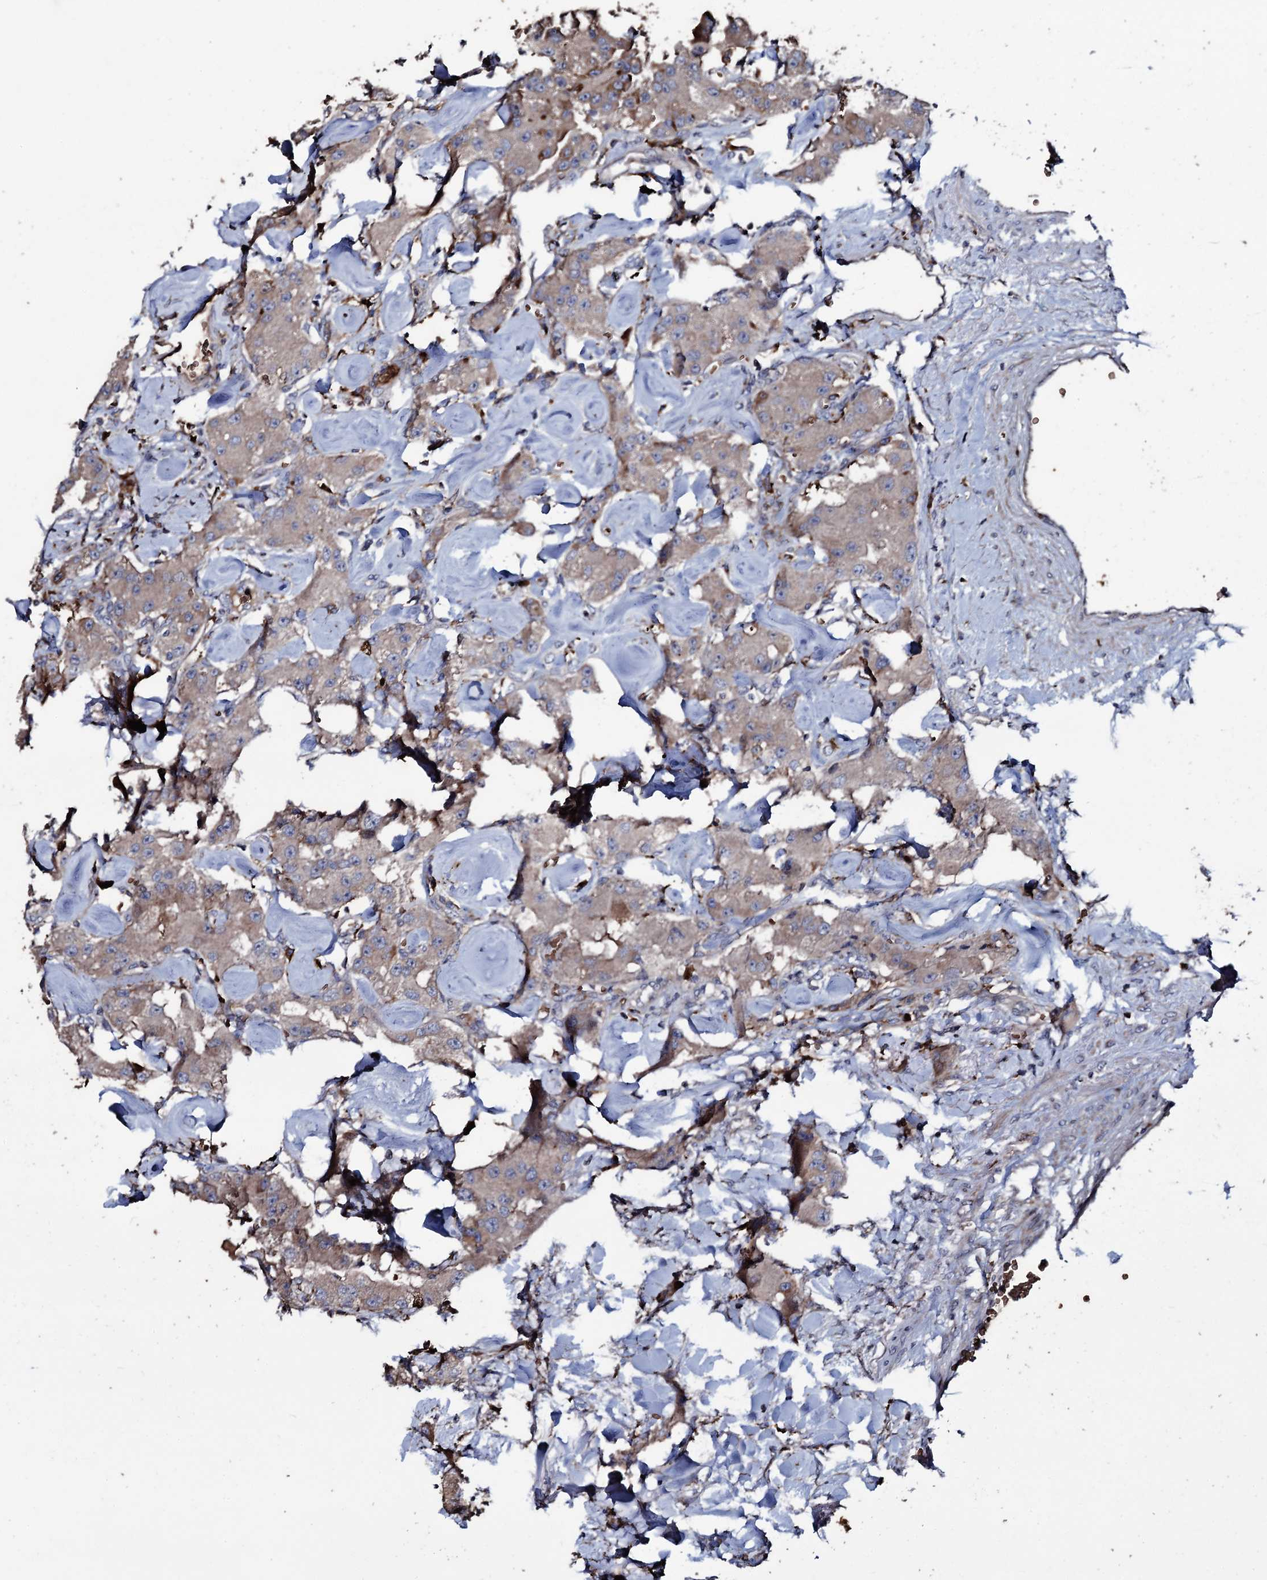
{"staining": {"intensity": "weak", "quantity": "<25%", "location": "cytoplasmic/membranous"}, "tissue": "carcinoid", "cell_type": "Tumor cells", "image_type": "cancer", "snomed": [{"axis": "morphology", "description": "Carcinoid, malignant, NOS"}, {"axis": "topography", "description": "Pancreas"}], "caption": "High magnification brightfield microscopy of carcinoid (malignant) stained with DAB (brown) and counterstained with hematoxylin (blue): tumor cells show no significant positivity.", "gene": "ZSWIM8", "patient": {"sex": "male", "age": 41}}